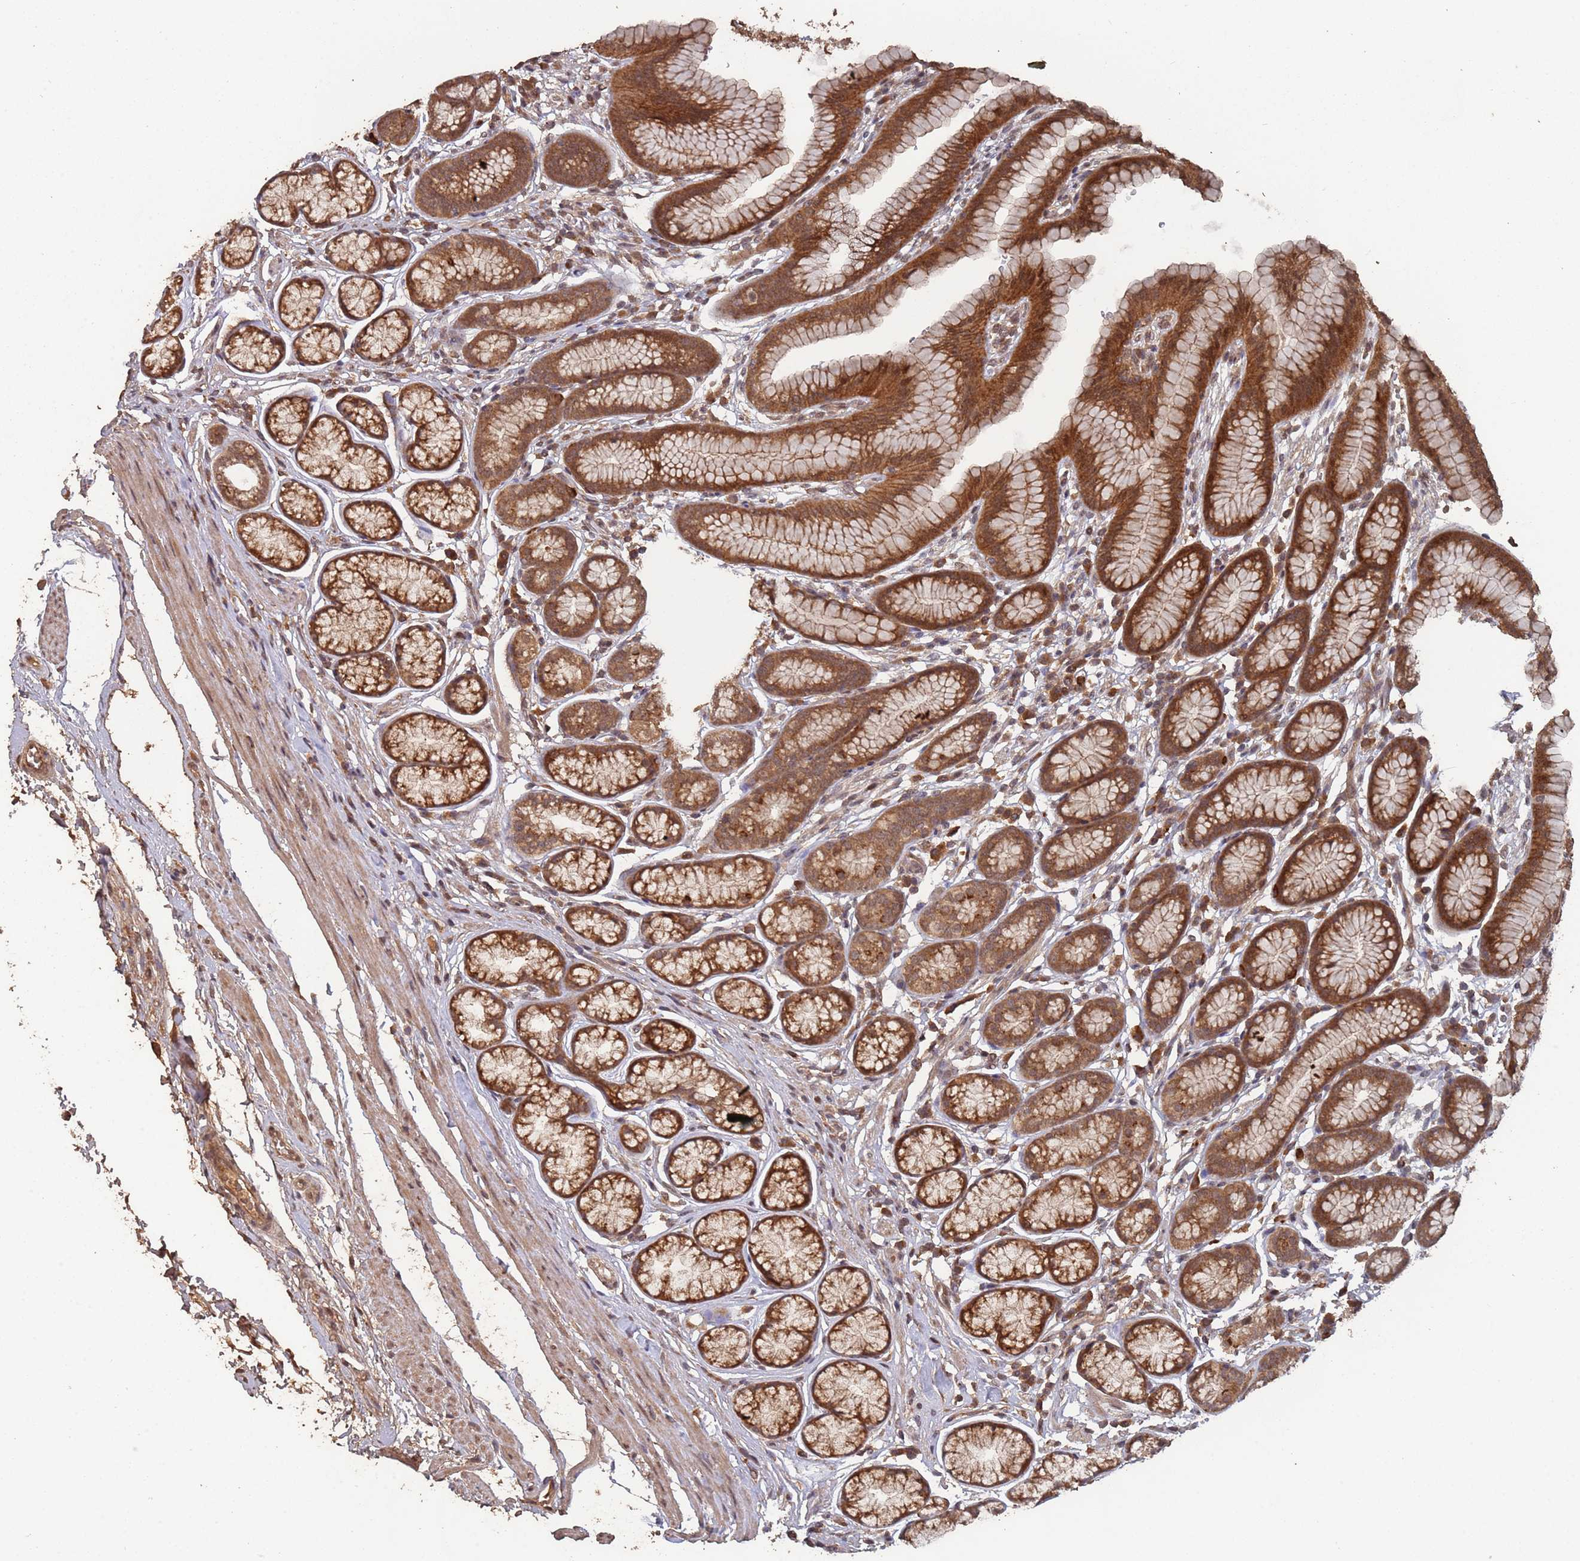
{"staining": {"intensity": "moderate", "quantity": ">75%", "location": "cytoplasmic/membranous"}, "tissue": "stomach", "cell_type": "Glandular cells", "image_type": "normal", "snomed": [{"axis": "morphology", "description": "Normal tissue, NOS"}, {"axis": "topography", "description": "Stomach"}], "caption": "Human stomach stained with a protein marker exhibits moderate staining in glandular cells.", "gene": "FRAT1", "patient": {"sex": "male", "age": 42}}